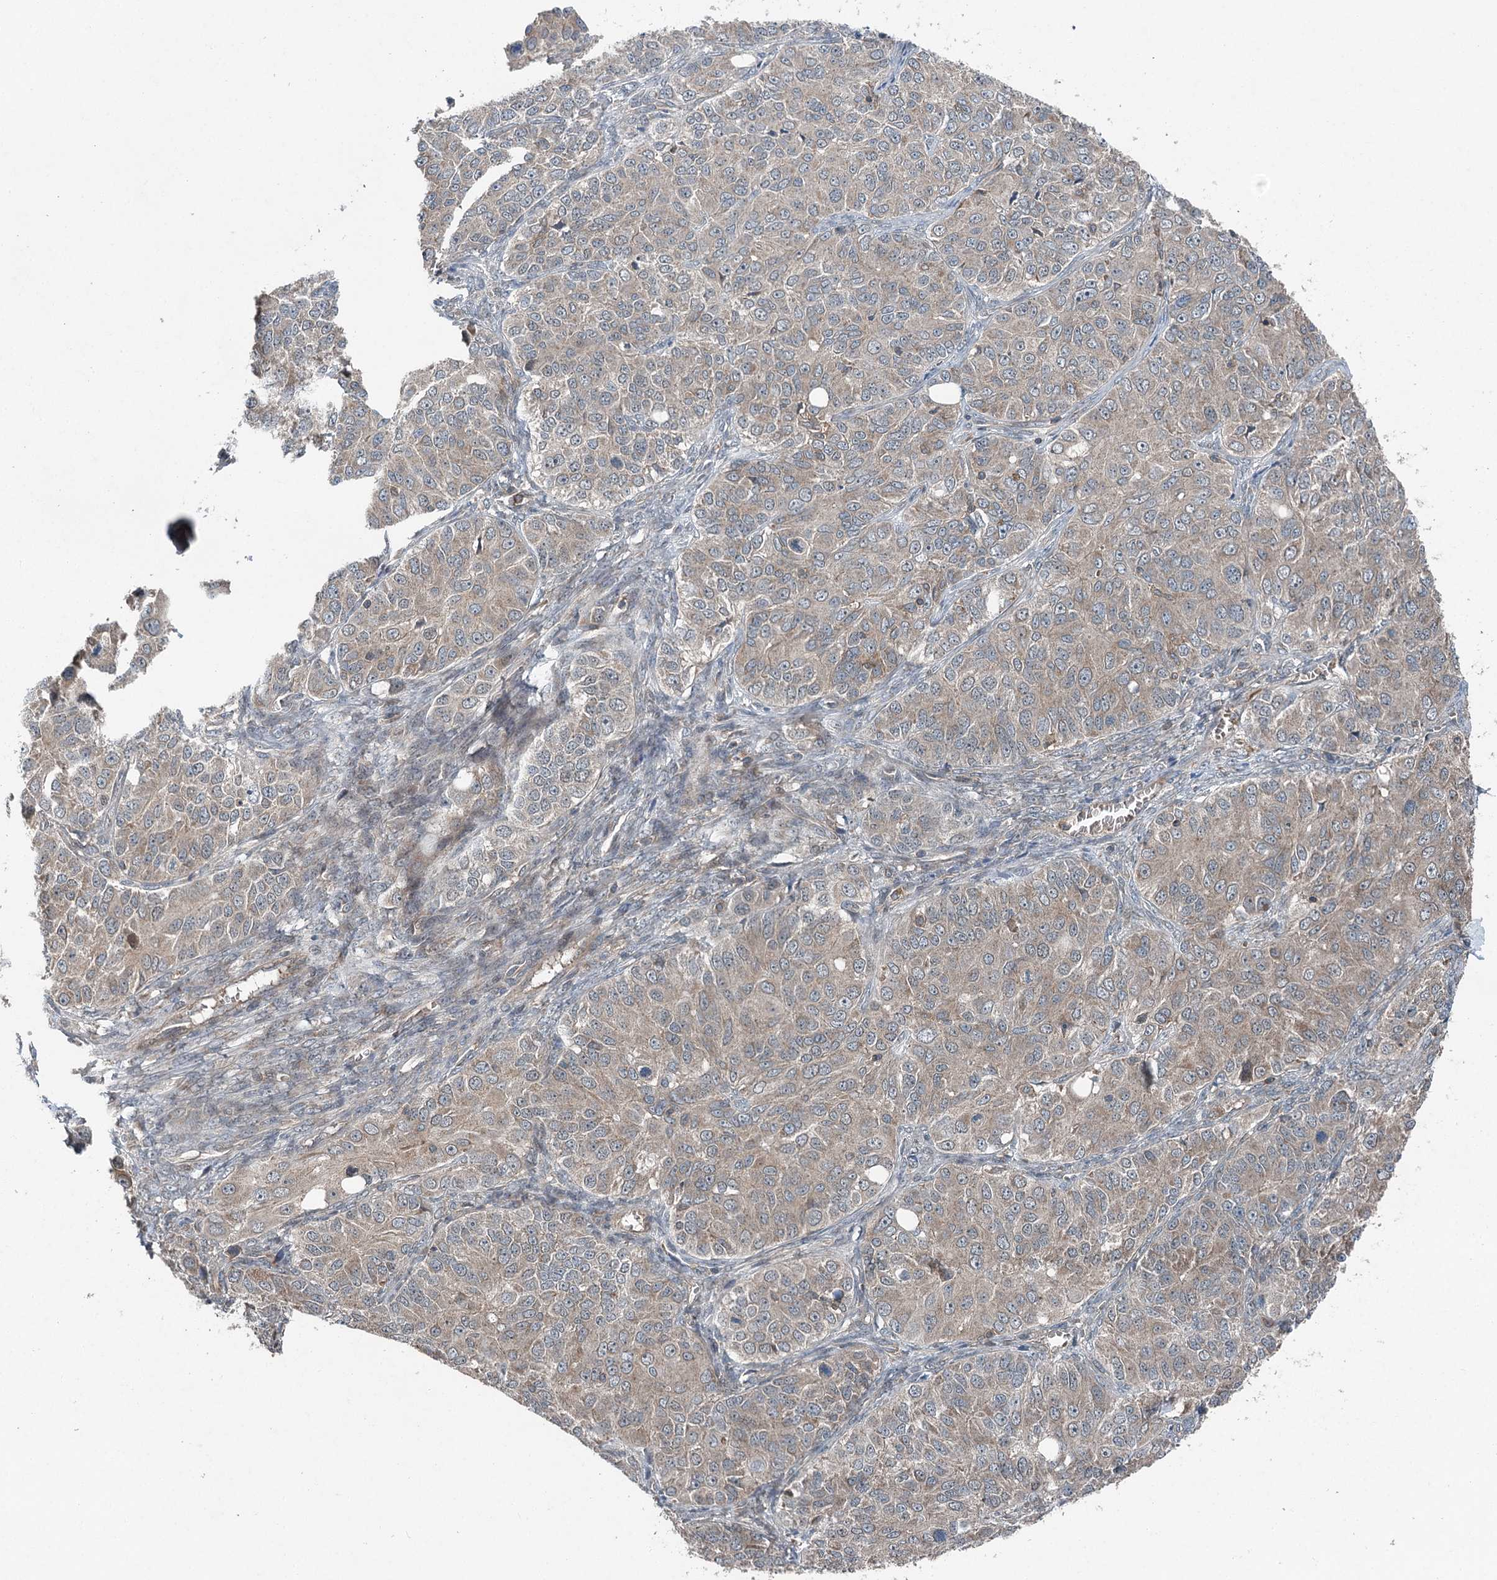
{"staining": {"intensity": "weak", "quantity": "<25%", "location": "cytoplasmic/membranous"}, "tissue": "ovarian cancer", "cell_type": "Tumor cells", "image_type": "cancer", "snomed": [{"axis": "morphology", "description": "Carcinoma, endometroid"}, {"axis": "topography", "description": "Ovary"}], "caption": "An image of ovarian cancer (endometroid carcinoma) stained for a protein demonstrates no brown staining in tumor cells. (DAB (3,3'-diaminobenzidine) immunohistochemistry (IHC), high magnification).", "gene": "SKIC3", "patient": {"sex": "female", "age": 51}}